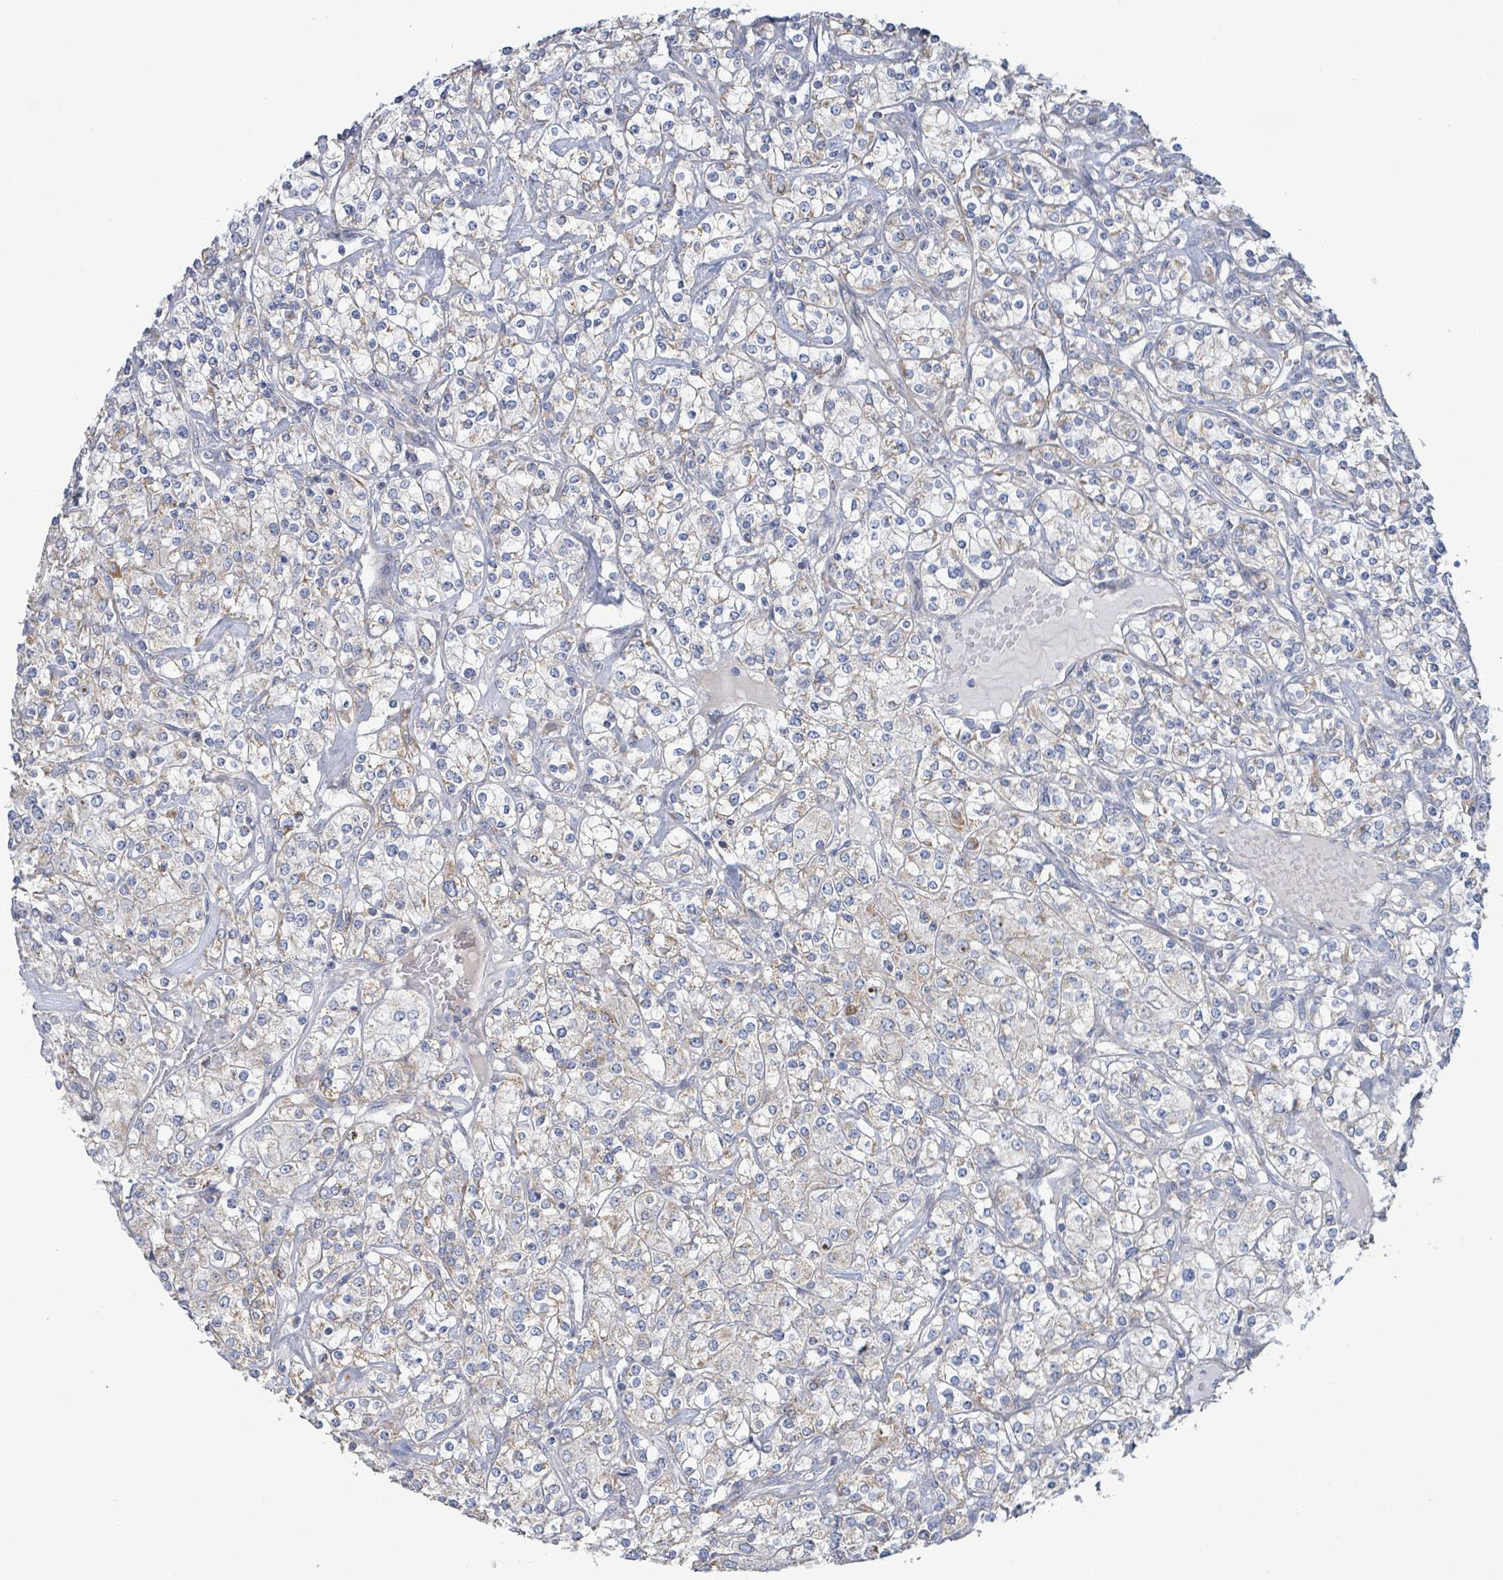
{"staining": {"intensity": "weak", "quantity": "<25%", "location": "cytoplasmic/membranous"}, "tissue": "renal cancer", "cell_type": "Tumor cells", "image_type": "cancer", "snomed": [{"axis": "morphology", "description": "Adenocarcinoma, NOS"}, {"axis": "topography", "description": "Kidney"}], "caption": "There is no significant expression in tumor cells of adenocarcinoma (renal).", "gene": "ALG12", "patient": {"sex": "male", "age": 77}}